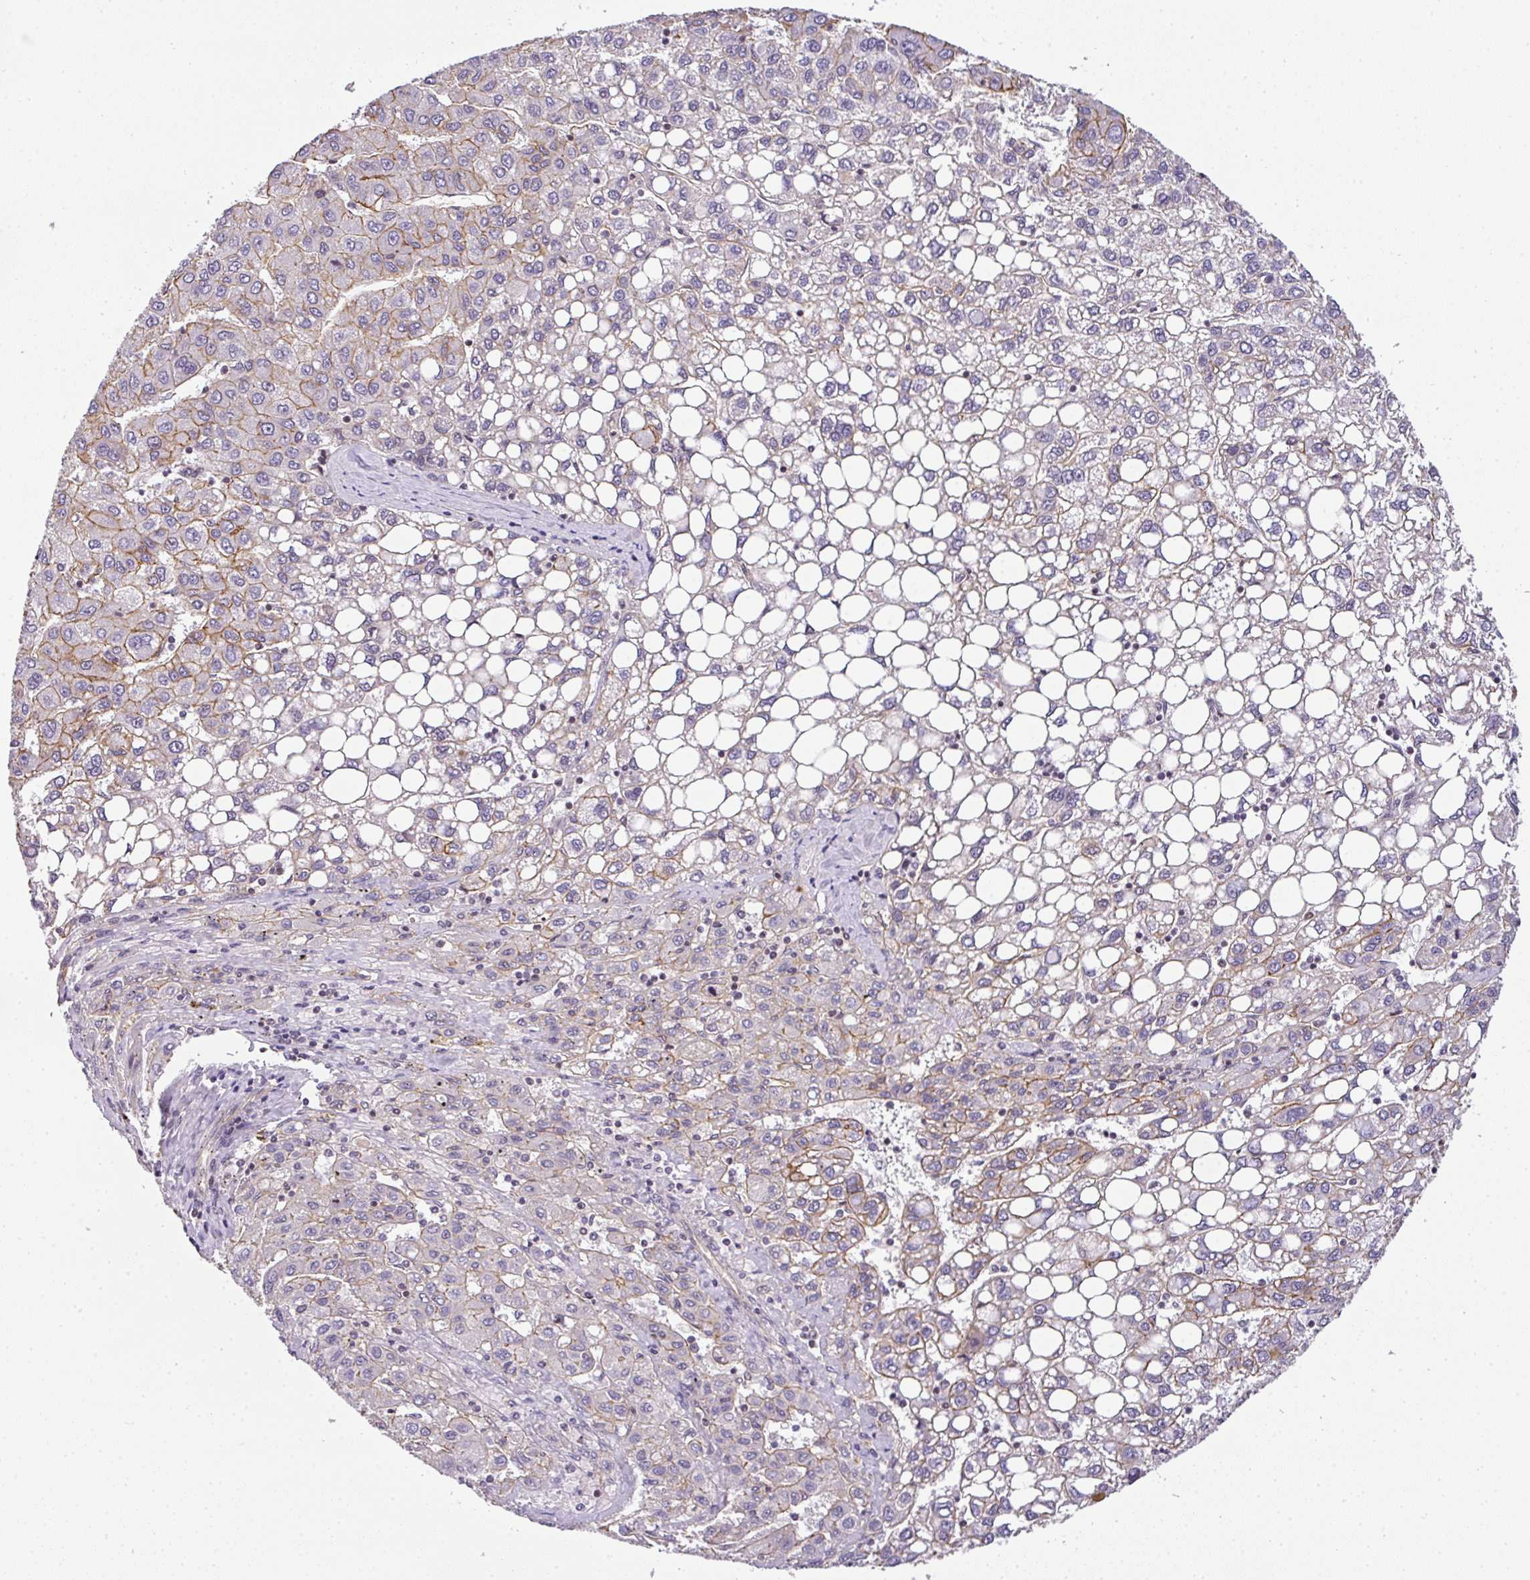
{"staining": {"intensity": "moderate", "quantity": "25%-75%", "location": "cytoplasmic/membranous"}, "tissue": "liver cancer", "cell_type": "Tumor cells", "image_type": "cancer", "snomed": [{"axis": "morphology", "description": "Carcinoma, Hepatocellular, NOS"}, {"axis": "topography", "description": "Liver"}], "caption": "Brown immunohistochemical staining in hepatocellular carcinoma (liver) displays moderate cytoplasmic/membranous expression in approximately 25%-75% of tumor cells.", "gene": "OR11H4", "patient": {"sex": "female", "age": 82}}